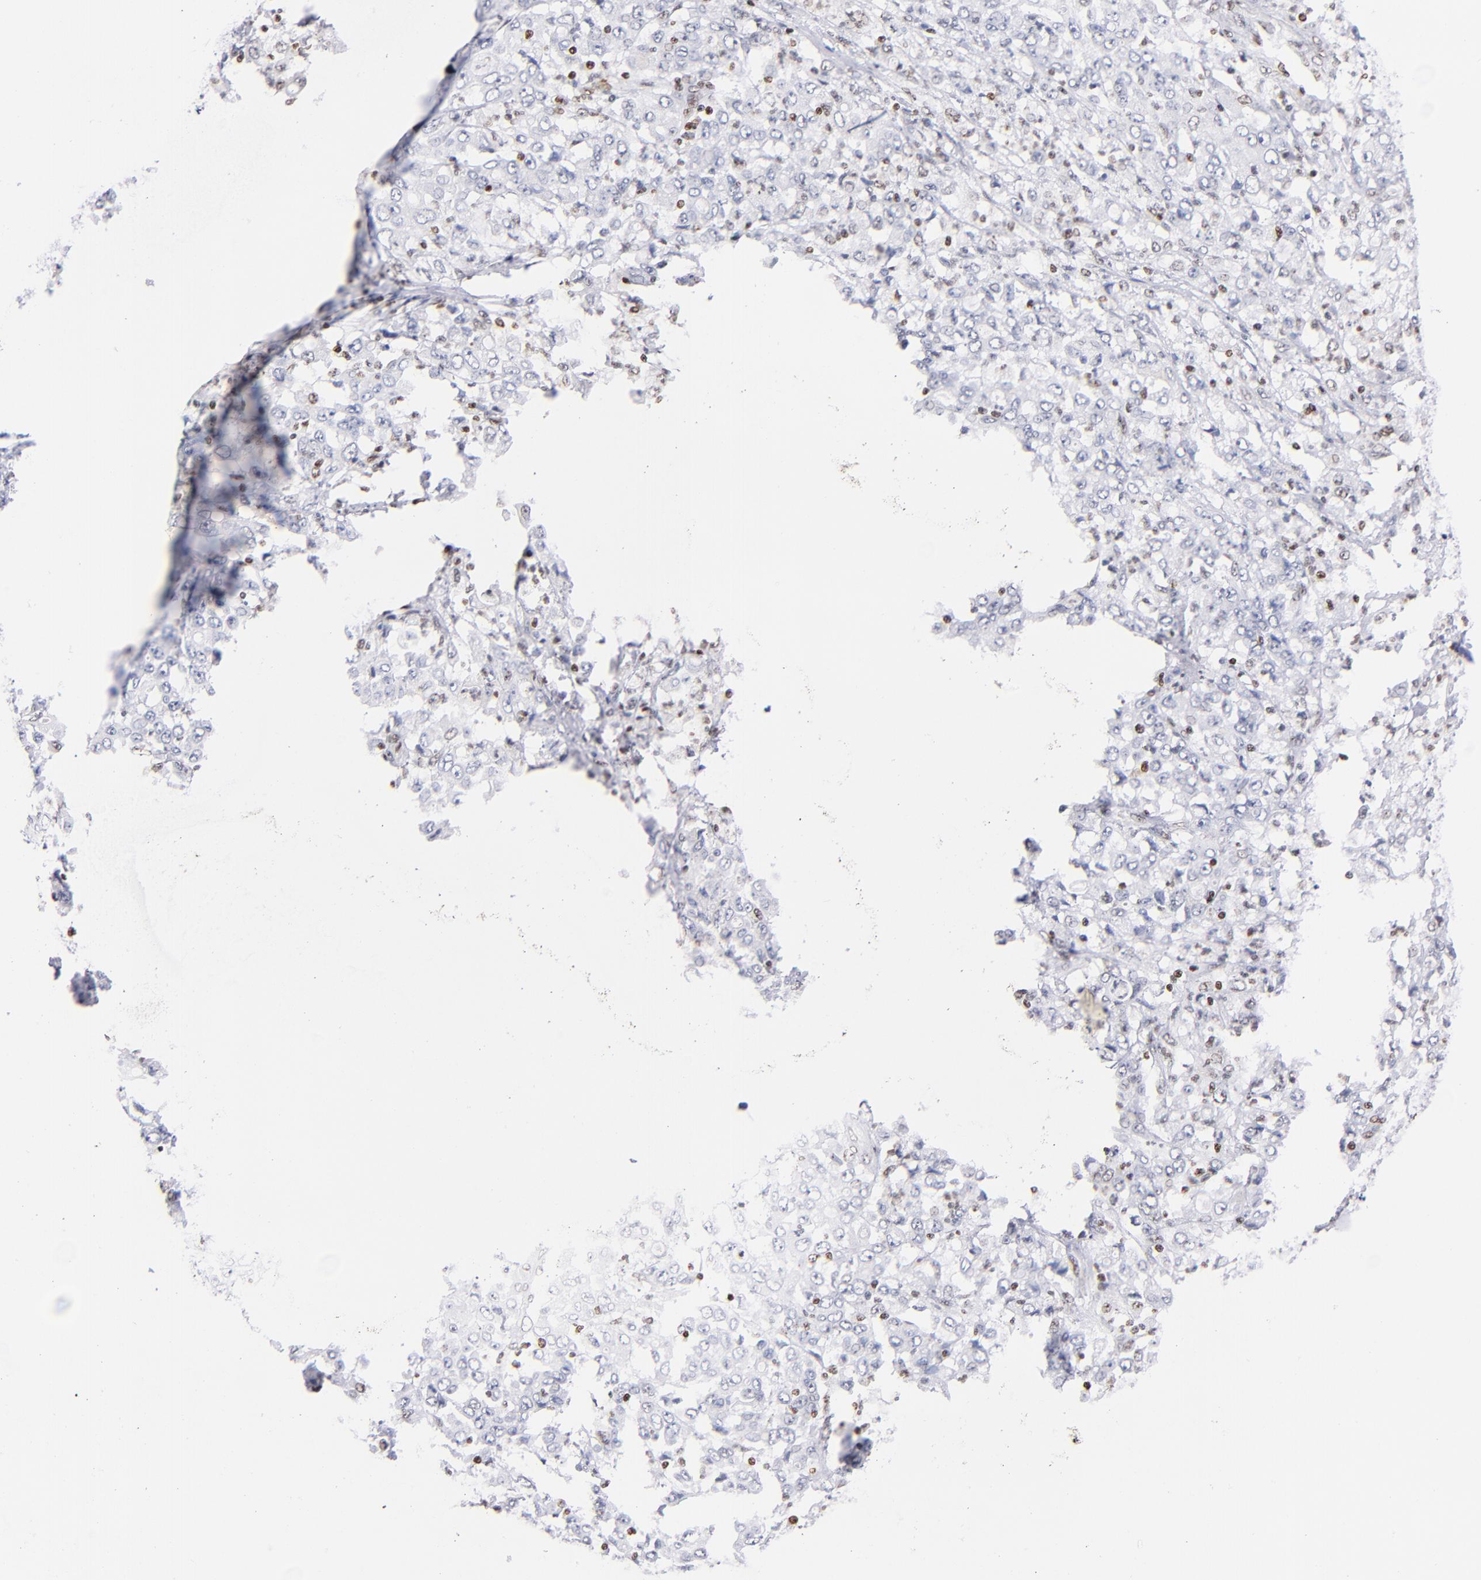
{"staining": {"intensity": "negative", "quantity": "none", "location": "none"}, "tissue": "stomach cancer", "cell_type": "Tumor cells", "image_type": "cancer", "snomed": [{"axis": "morphology", "description": "Adenocarcinoma, NOS"}, {"axis": "topography", "description": "Stomach, lower"}], "caption": "High magnification brightfield microscopy of adenocarcinoma (stomach) stained with DAB (brown) and counterstained with hematoxylin (blue): tumor cells show no significant staining. Nuclei are stained in blue.", "gene": "IFI16", "patient": {"sex": "female", "age": 71}}